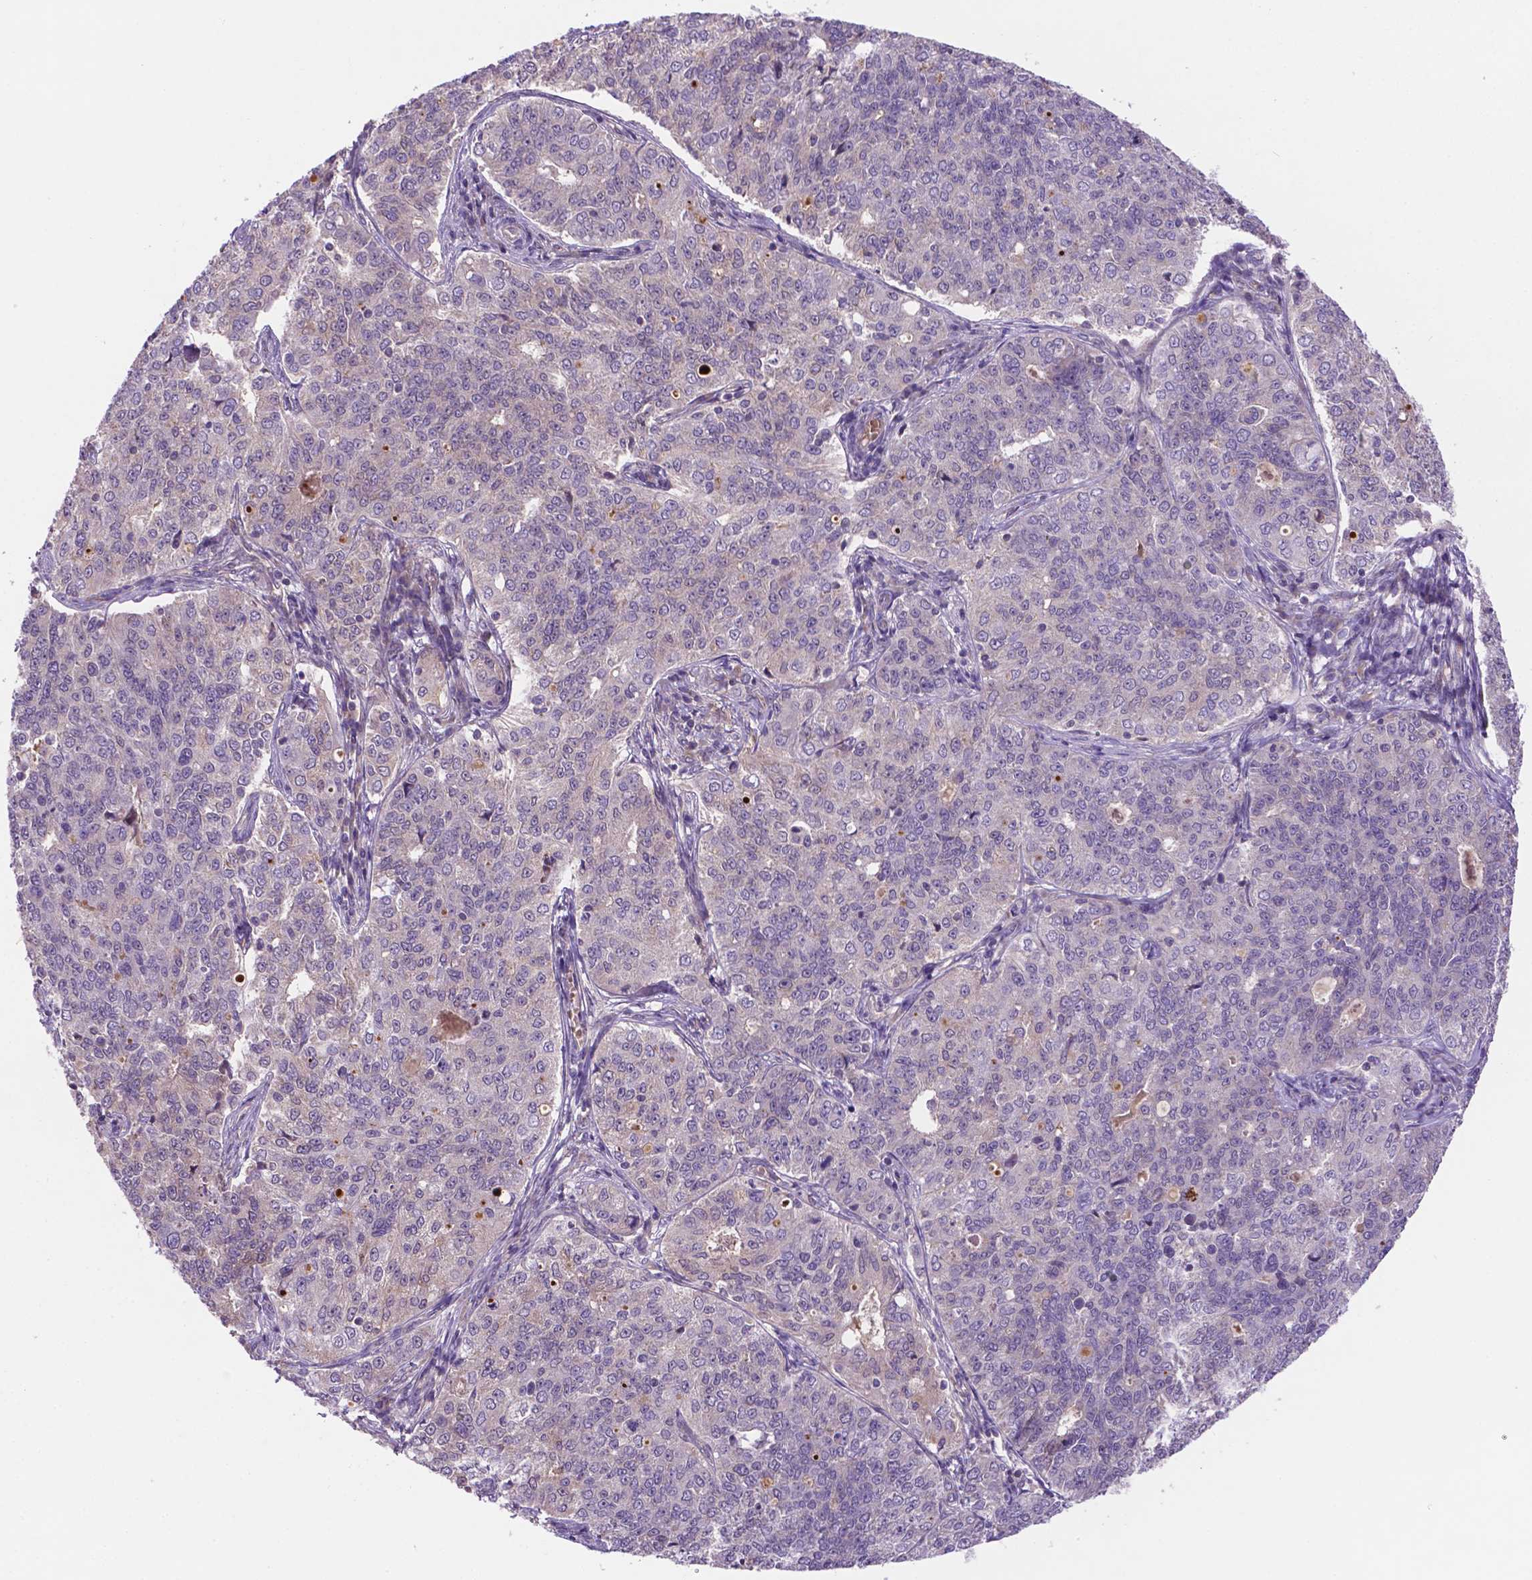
{"staining": {"intensity": "negative", "quantity": "none", "location": "none"}, "tissue": "endometrial cancer", "cell_type": "Tumor cells", "image_type": "cancer", "snomed": [{"axis": "morphology", "description": "Adenocarcinoma, NOS"}, {"axis": "topography", "description": "Endometrium"}], "caption": "Immunohistochemical staining of human adenocarcinoma (endometrial) displays no significant positivity in tumor cells.", "gene": "TM4SF20", "patient": {"sex": "female", "age": 43}}